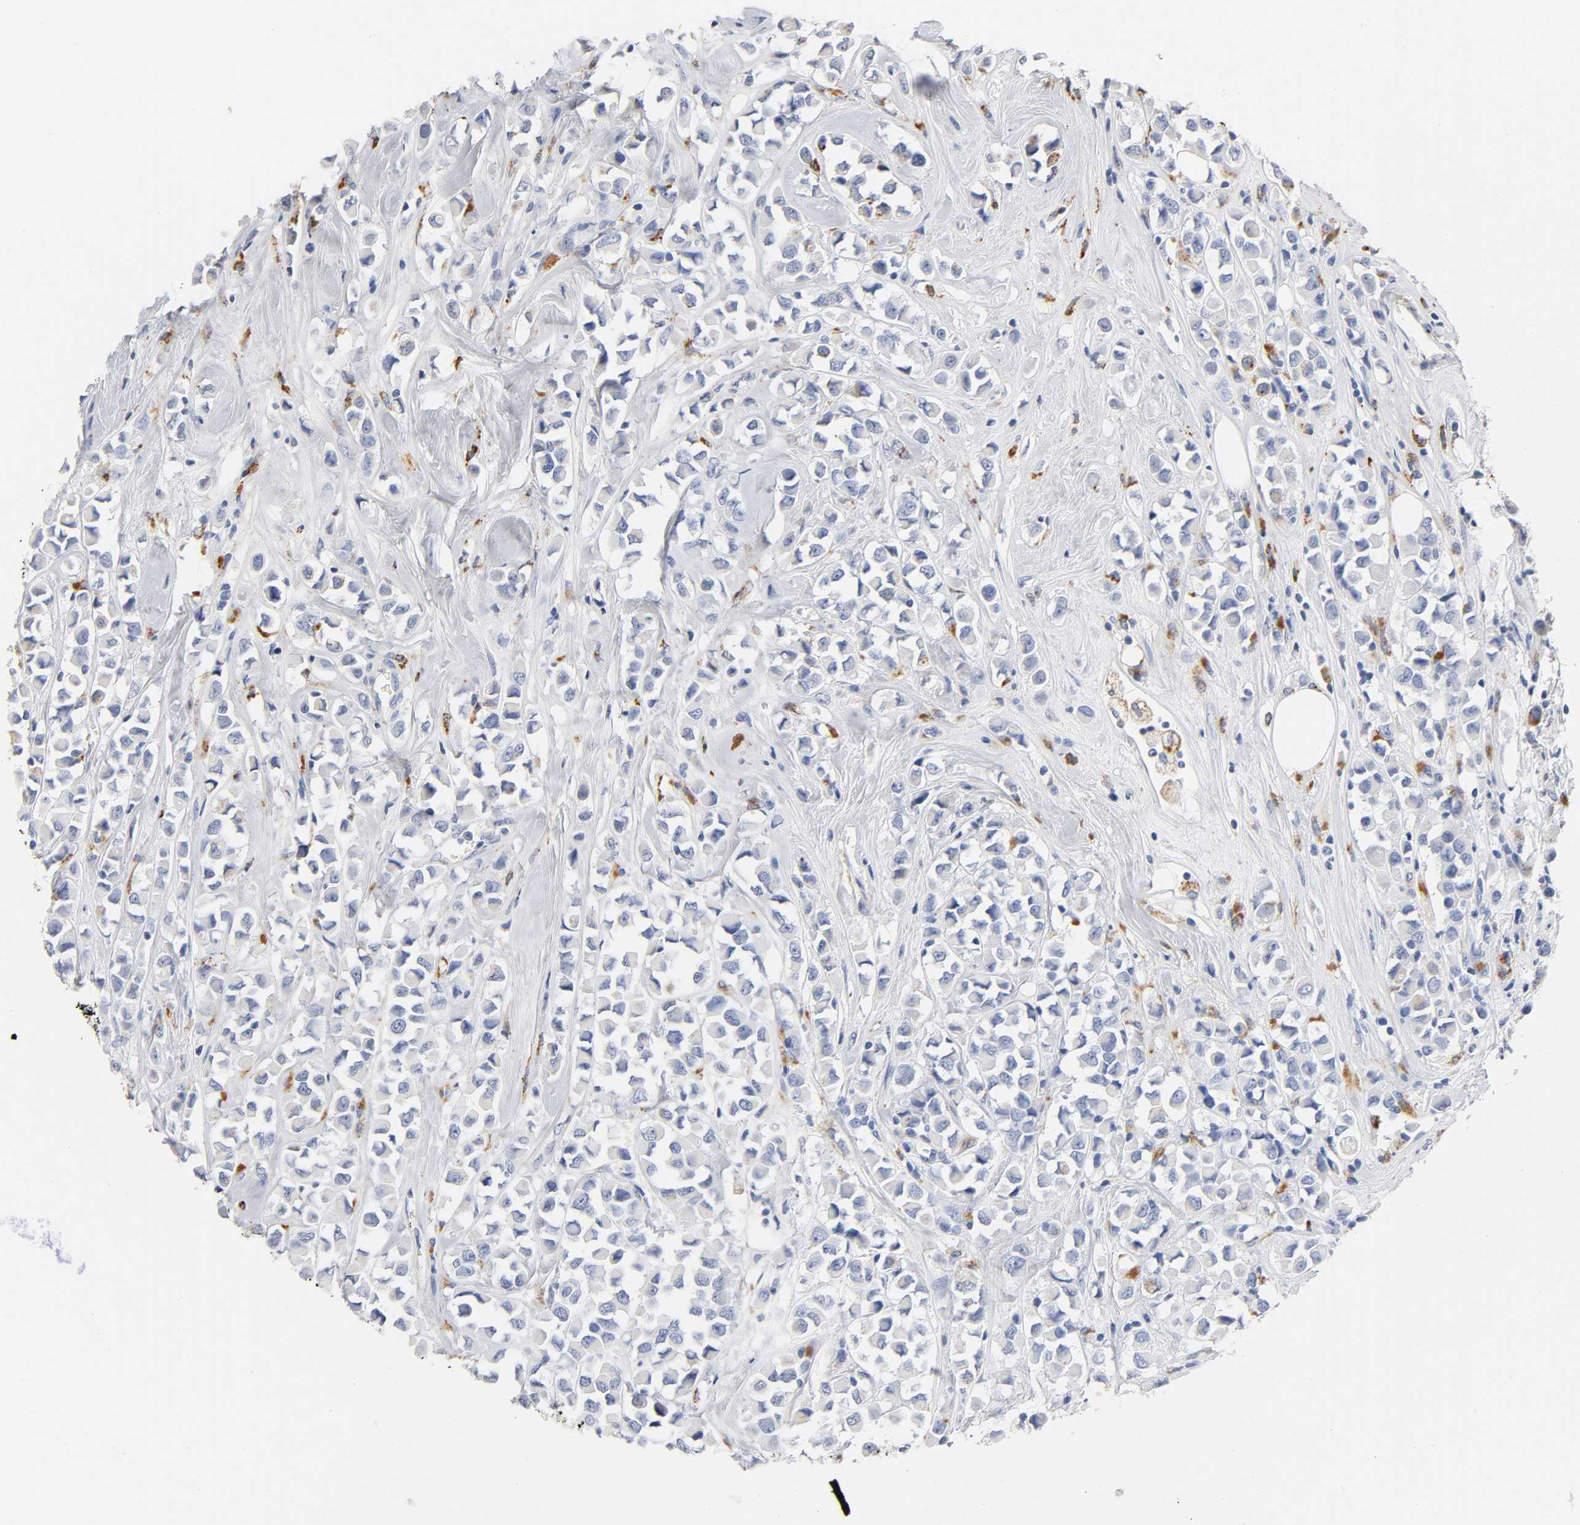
{"staining": {"intensity": "negative", "quantity": "none", "location": "none"}, "tissue": "breast cancer", "cell_type": "Tumor cells", "image_type": "cancer", "snomed": [{"axis": "morphology", "description": "Duct carcinoma"}, {"axis": "topography", "description": "Breast"}], "caption": "This is an IHC micrograph of invasive ductal carcinoma (breast). There is no staining in tumor cells.", "gene": "PLP1", "patient": {"sex": "female", "age": 61}}